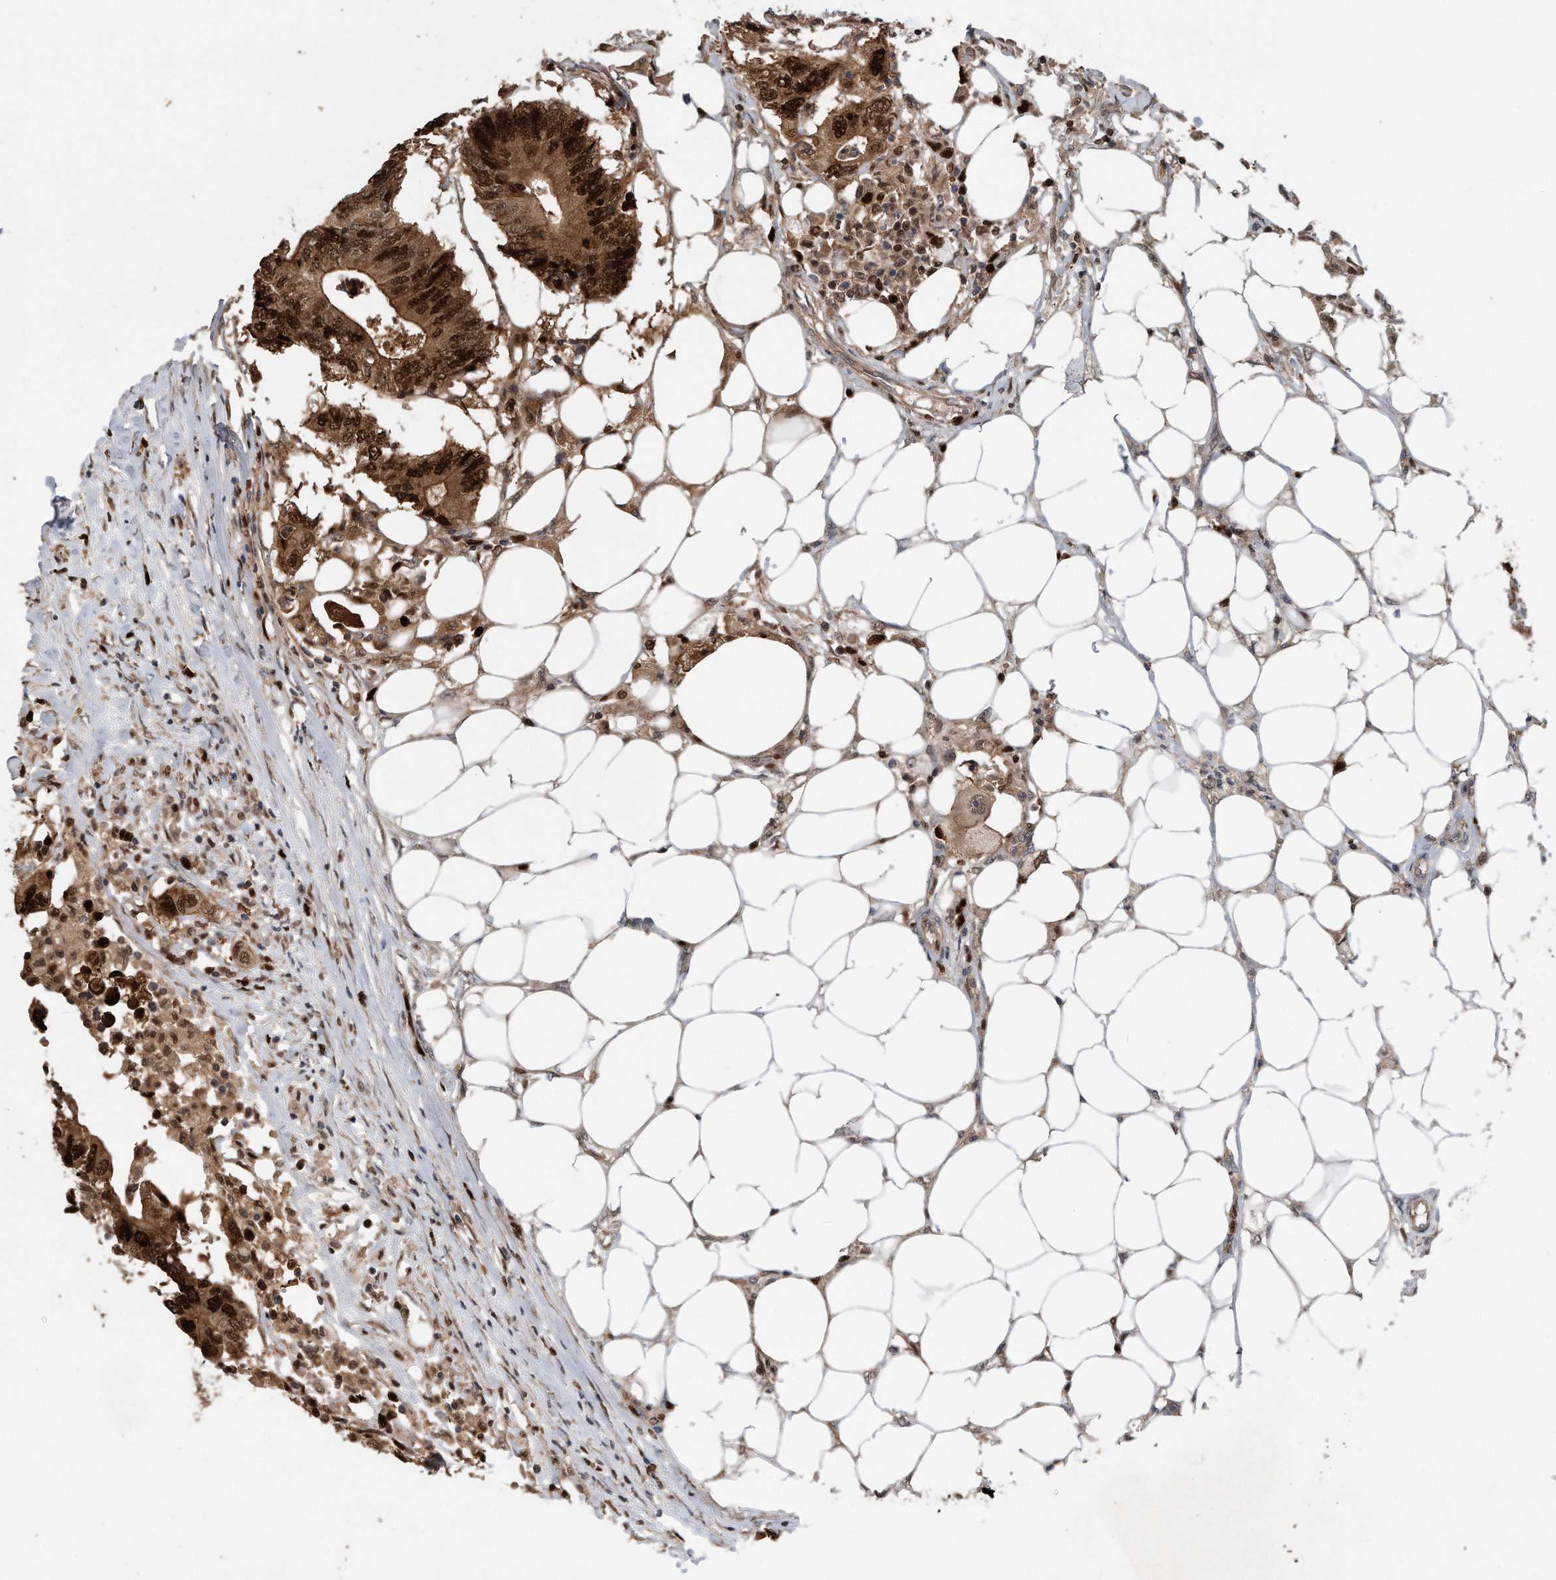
{"staining": {"intensity": "strong", "quantity": ">75%", "location": "cytoplasmic/membranous,nuclear"}, "tissue": "colorectal cancer", "cell_type": "Tumor cells", "image_type": "cancer", "snomed": [{"axis": "morphology", "description": "Adenocarcinoma, NOS"}, {"axis": "topography", "description": "Colon"}], "caption": "Protein expression analysis of colorectal adenocarcinoma demonstrates strong cytoplasmic/membranous and nuclear staining in approximately >75% of tumor cells.", "gene": "PCNA", "patient": {"sex": "male", "age": 71}}